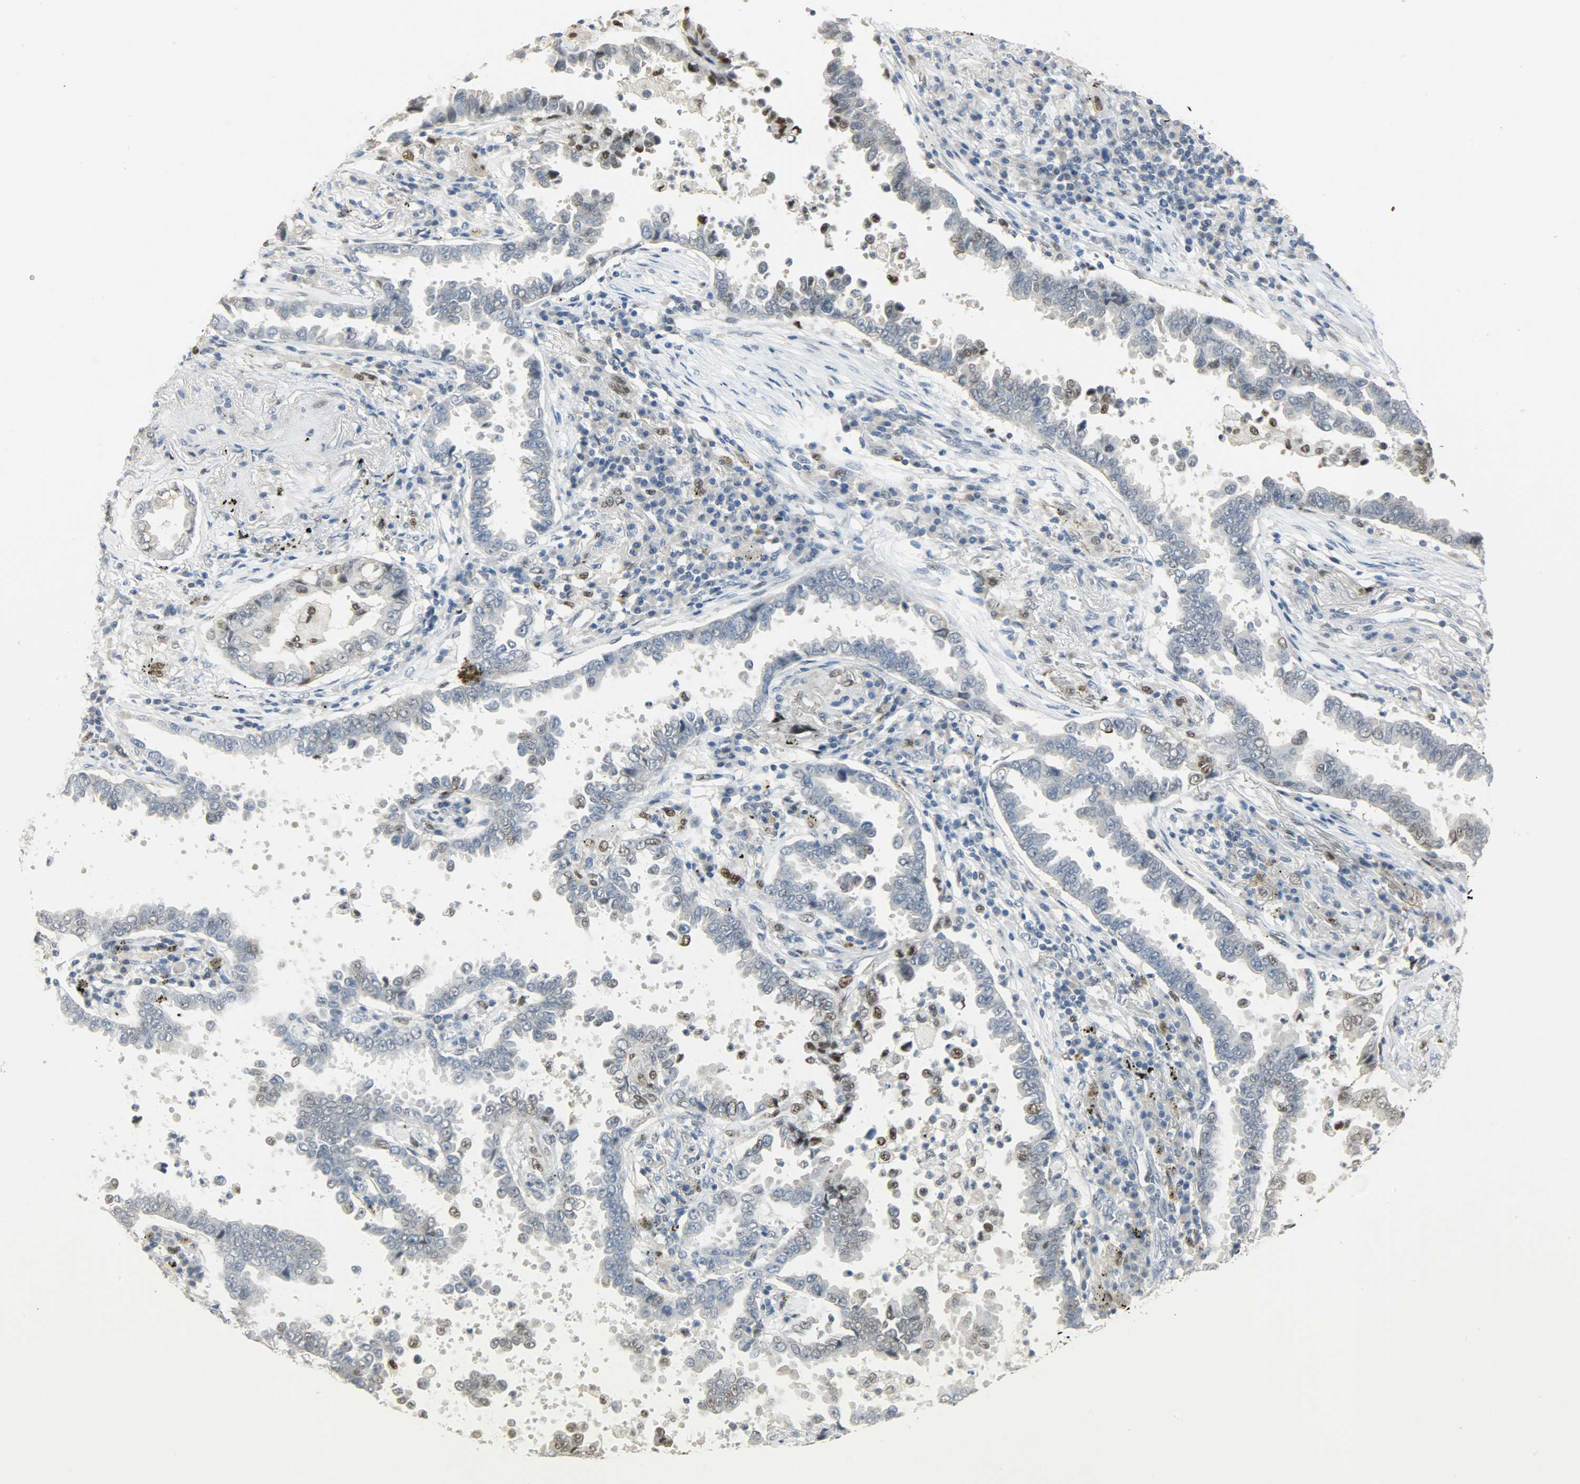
{"staining": {"intensity": "negative", "quantity": "none", "location": "none"}, "tissue": "lung cancer", "cell_type": "Tumor cells", "image_type": "cancer", "snomed": [{"axis": "morphology", "description": "Normal tissue, NOS"}, {"axis": "morphology", "description": "Inflammation, NOS"}, {"axis": "morphology", "description": "Adenocarcinoma, NOS"}, {"axis": "topography", "description": "Lung"}], "caption": "Lung cancer (adenocarcinoma) was stained to show a protein in brown. There is no significant staining in tumor cells. (Immunohistochemistry, brightfield microscopy, high magnification).", "gene": "PPARG", "patient": {"sex": "female", "age": 64}}